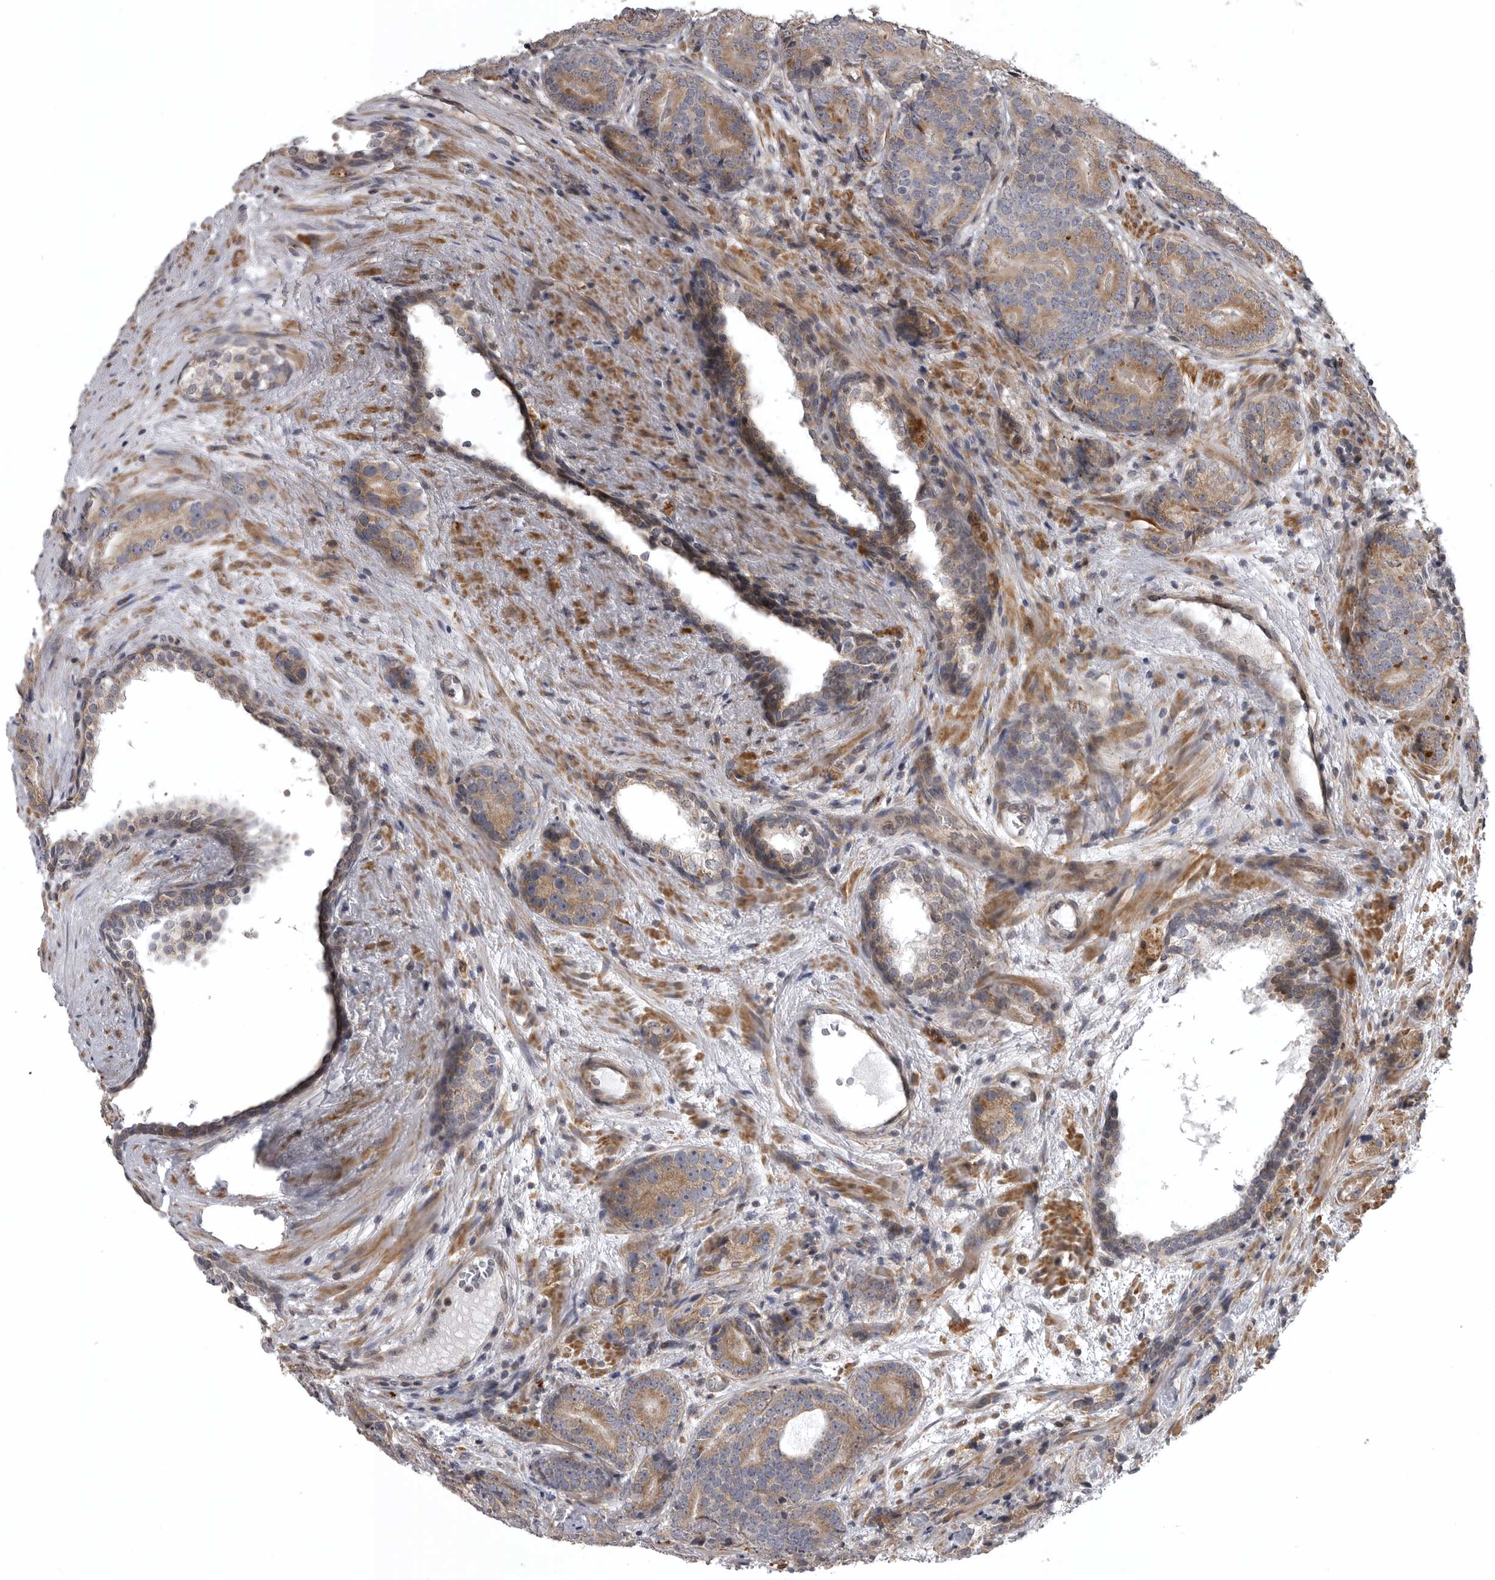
{"staining": {"intensity": "weak", "quantity": ">75%", "location": "cytoplasmic/membranous"}, "tissue": "prostate cancer", "cell_type": "Tumor cells", "image_type": "cancer", "snomed": [{"axis": "morphology", "description": "Adenocarcinoma, High grade"}, {"axis": "topography", "description": "Prostate"}], "caption": "Human high-grade adenocarcinoma (prostate) stained with a brown dye shows weak cytoplasmic/membranous positive expression in about >75% of tumor cells.", "gene": "ZNRF1", "patient": {"sex": "male", "age": 56}}